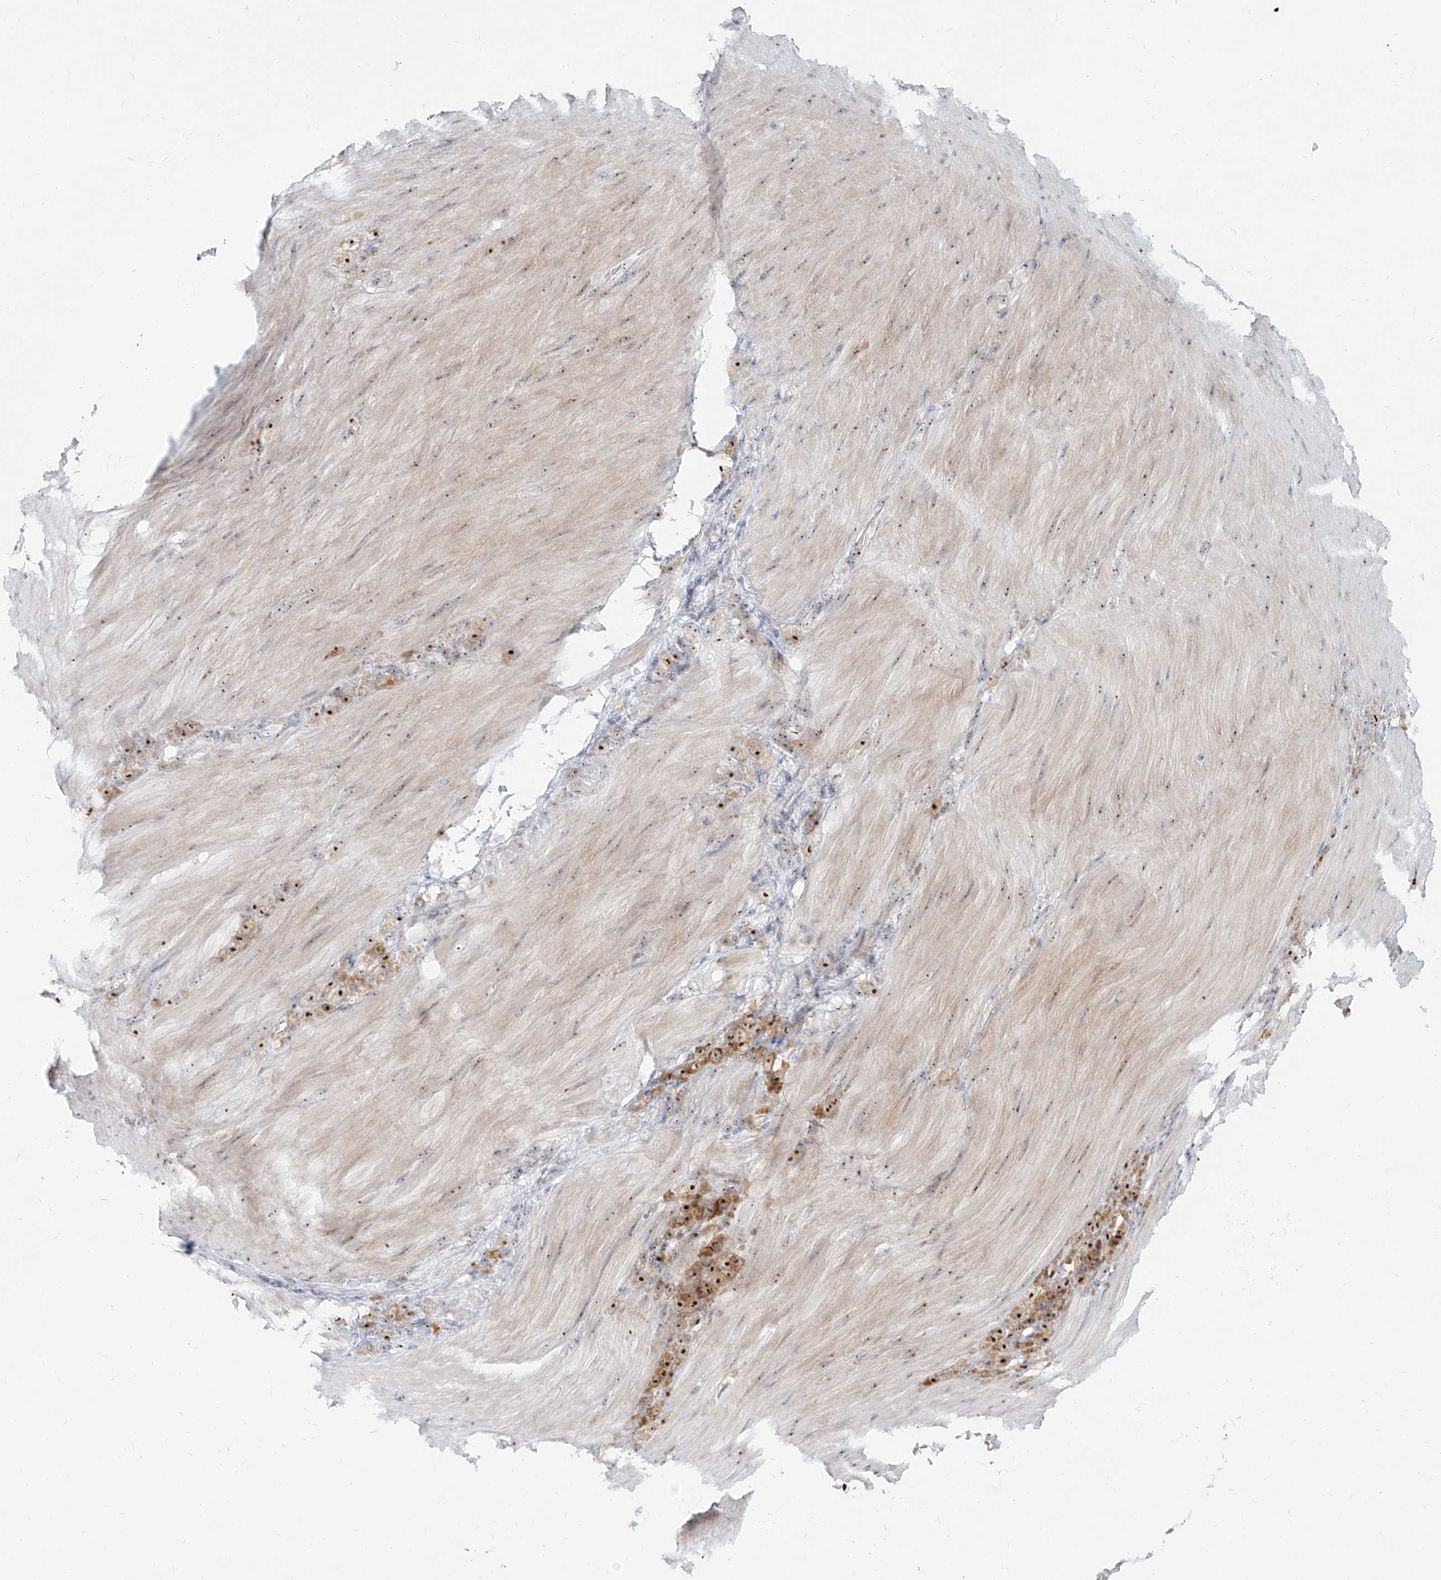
{"staining": {"intensity": "strong", "quantity": ">75%", "location": "cytoplasmic/membranous,nuclear"}, "tissue": "stomach cancer", "cell_type": "Tumor cells", "image_type": "cancer", "snomed": [{"axis": "morphology", "description": "Normal tissue, NOS"}, {"axis": "morphology", "description": "Adenocarcinoma, NOS"}, {"axis": "topography", "description": "Stomach"}], "caption": "Tumor cells show high levels of strong cytoplasmic/membranous and nuclear expression in about >75% of cells in human stomach cancer (adenocarcinoma).", "gene": "BYSL", "patient": {"sex": "male", "age": 82}}